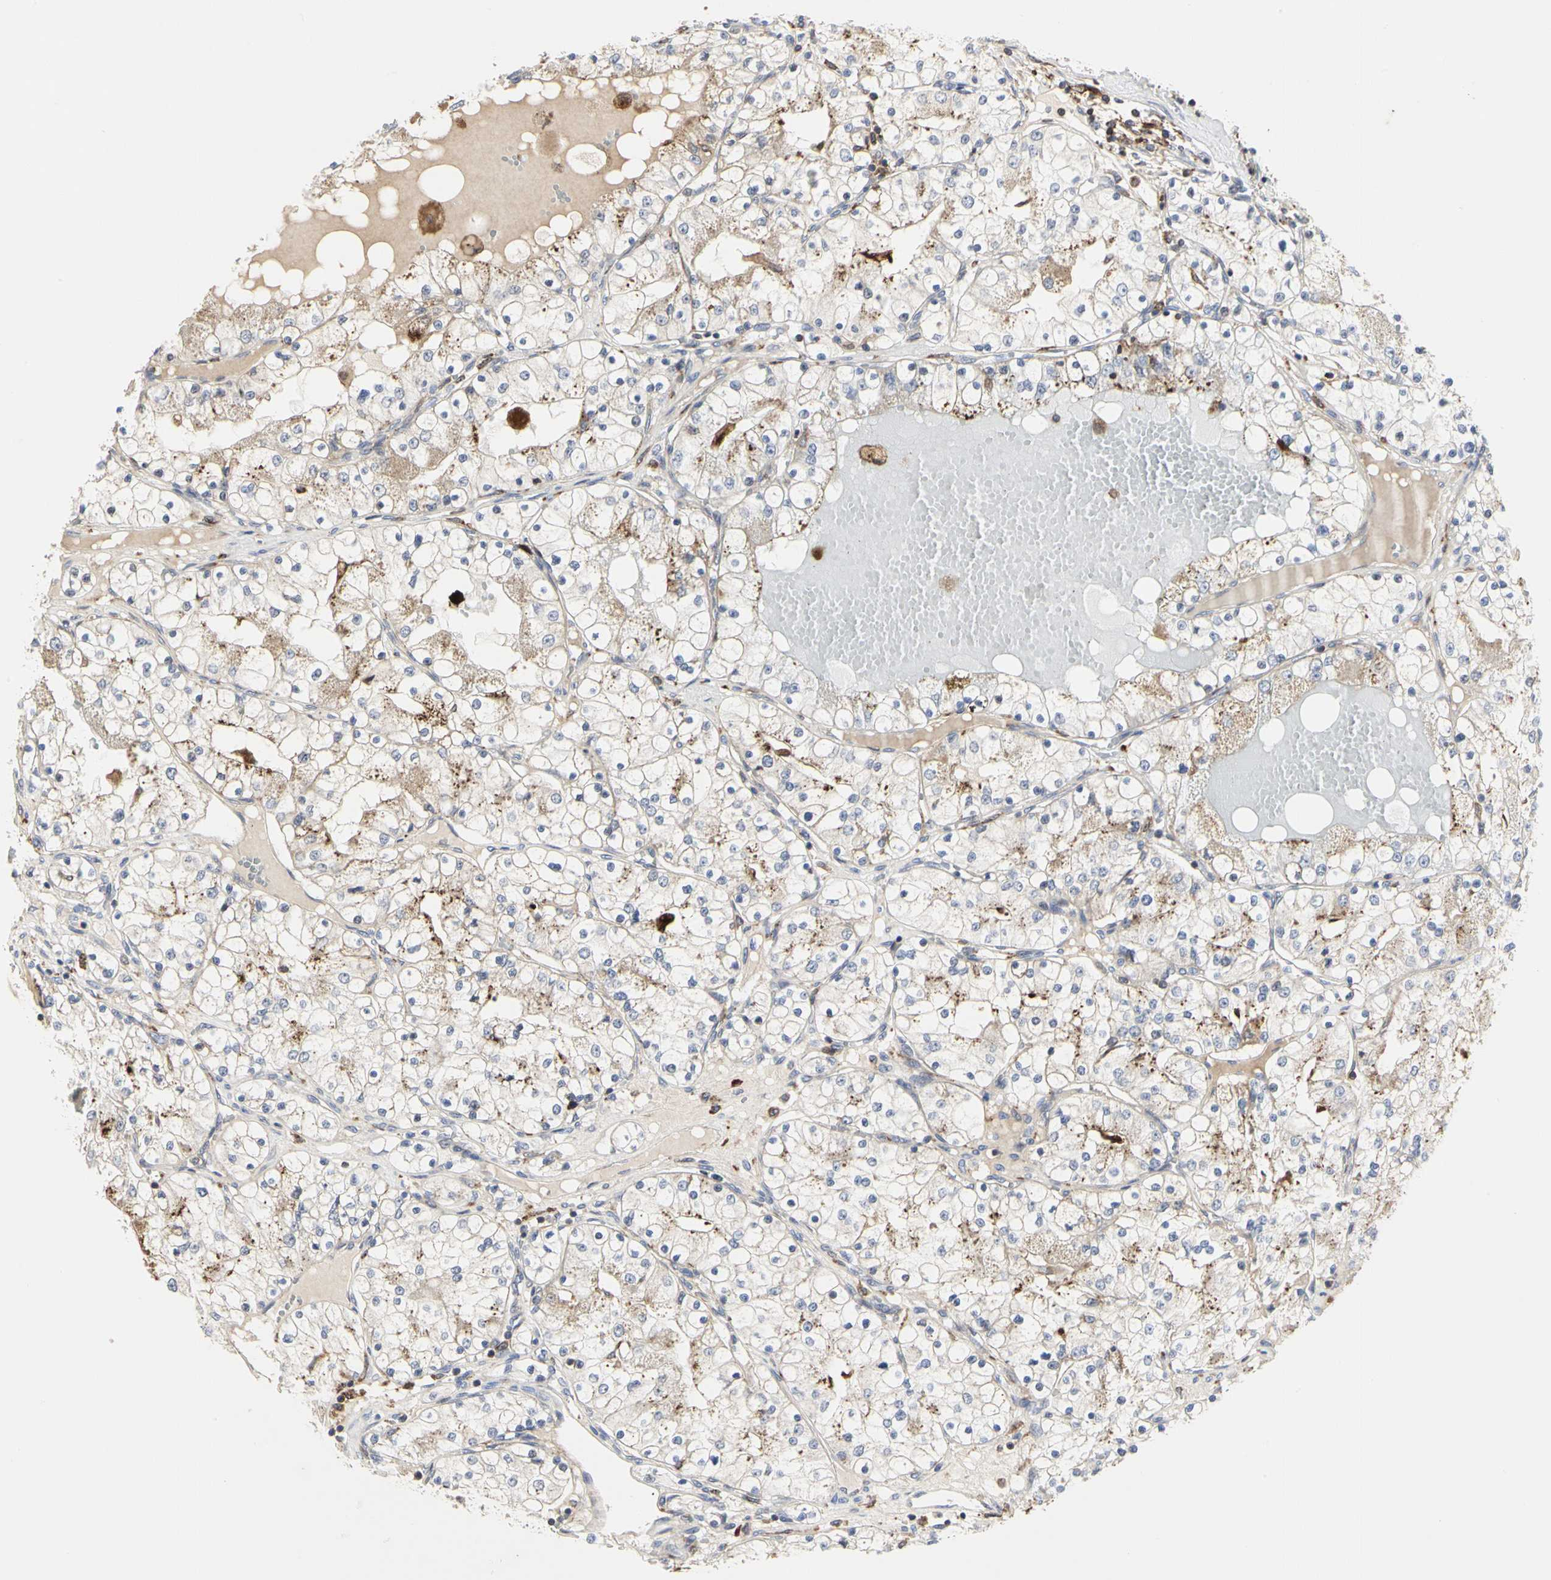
{"staining": {"intensity": "weak", "quantity": "<25%", "location": "cytoplasmic/membranous"}, "tissue": "renal cancer", "cell_type": "Tumor cells", "image_type": "cancer", "snomed": [{"axis": "morphology", "description": "Adenocarcinoma, NOS"}, {"axis": "topography", "description": "Kidney"}], "caption": "The immunohistochemistry photomicrograph has no significant expression in tumor cells of adenocarcinoma (renal) tissue.", "gene": "NAPG", "patient": {"sex": "male", "age": 68}}